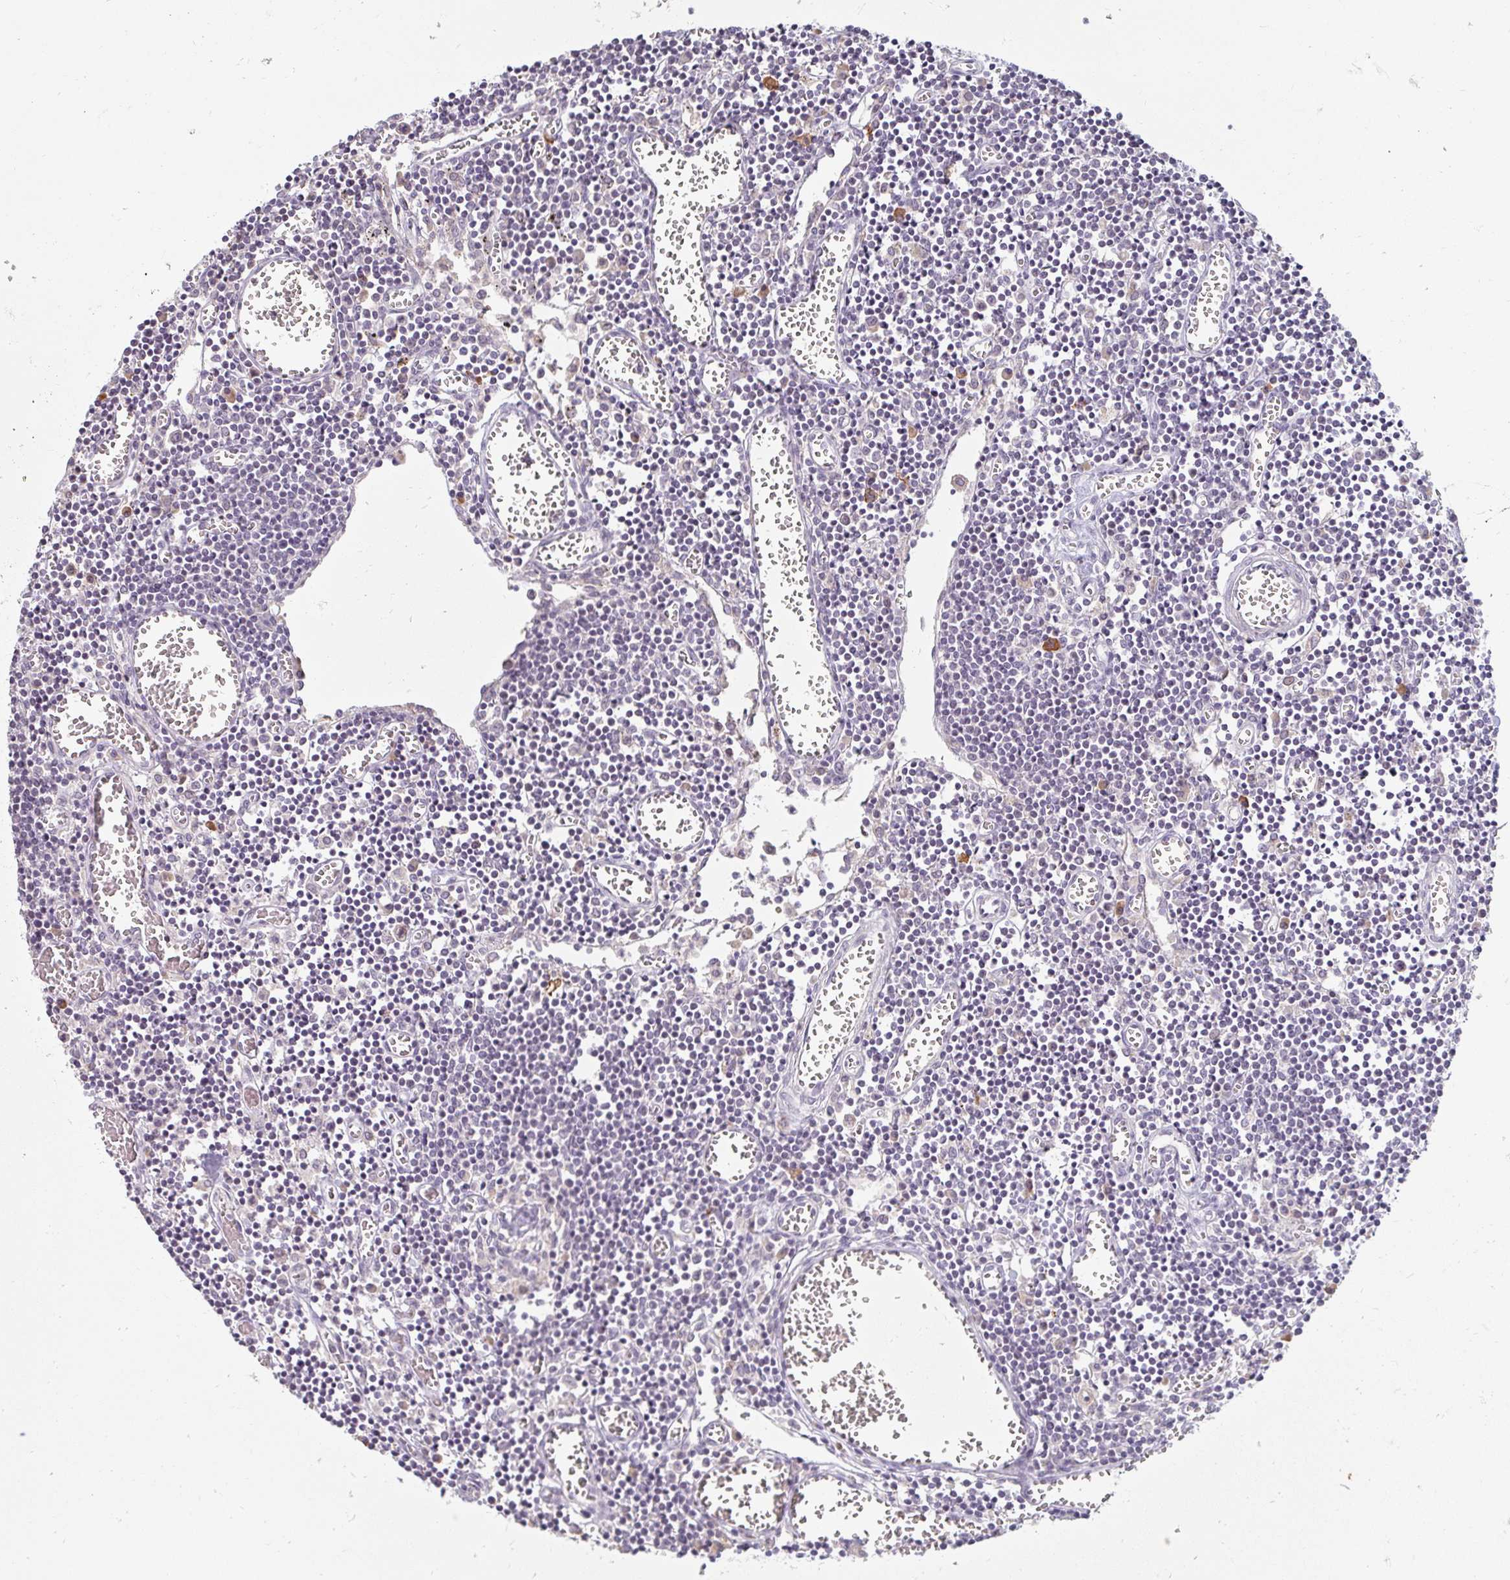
{"staining": {"intensity": "moderate", "quantity": "<25%", "location": "cytoplasmic/membranous"}, "tissue": "lymph node", "cell_type": "Germinal center cells", "image_type": "normal", "snomed": [{"axis": "morphology", "description": "Normal tissue, NOS"}, {"axis": "topography", "description": "Lymph node"}], "caption": "Lymph node stained with a brown dye reveals moderate cytoplasmic/membranous positive expression in approximately <25% of germinal center cells.", "gene": "DDN", "patient": {"sex": "male", "age": 66}}